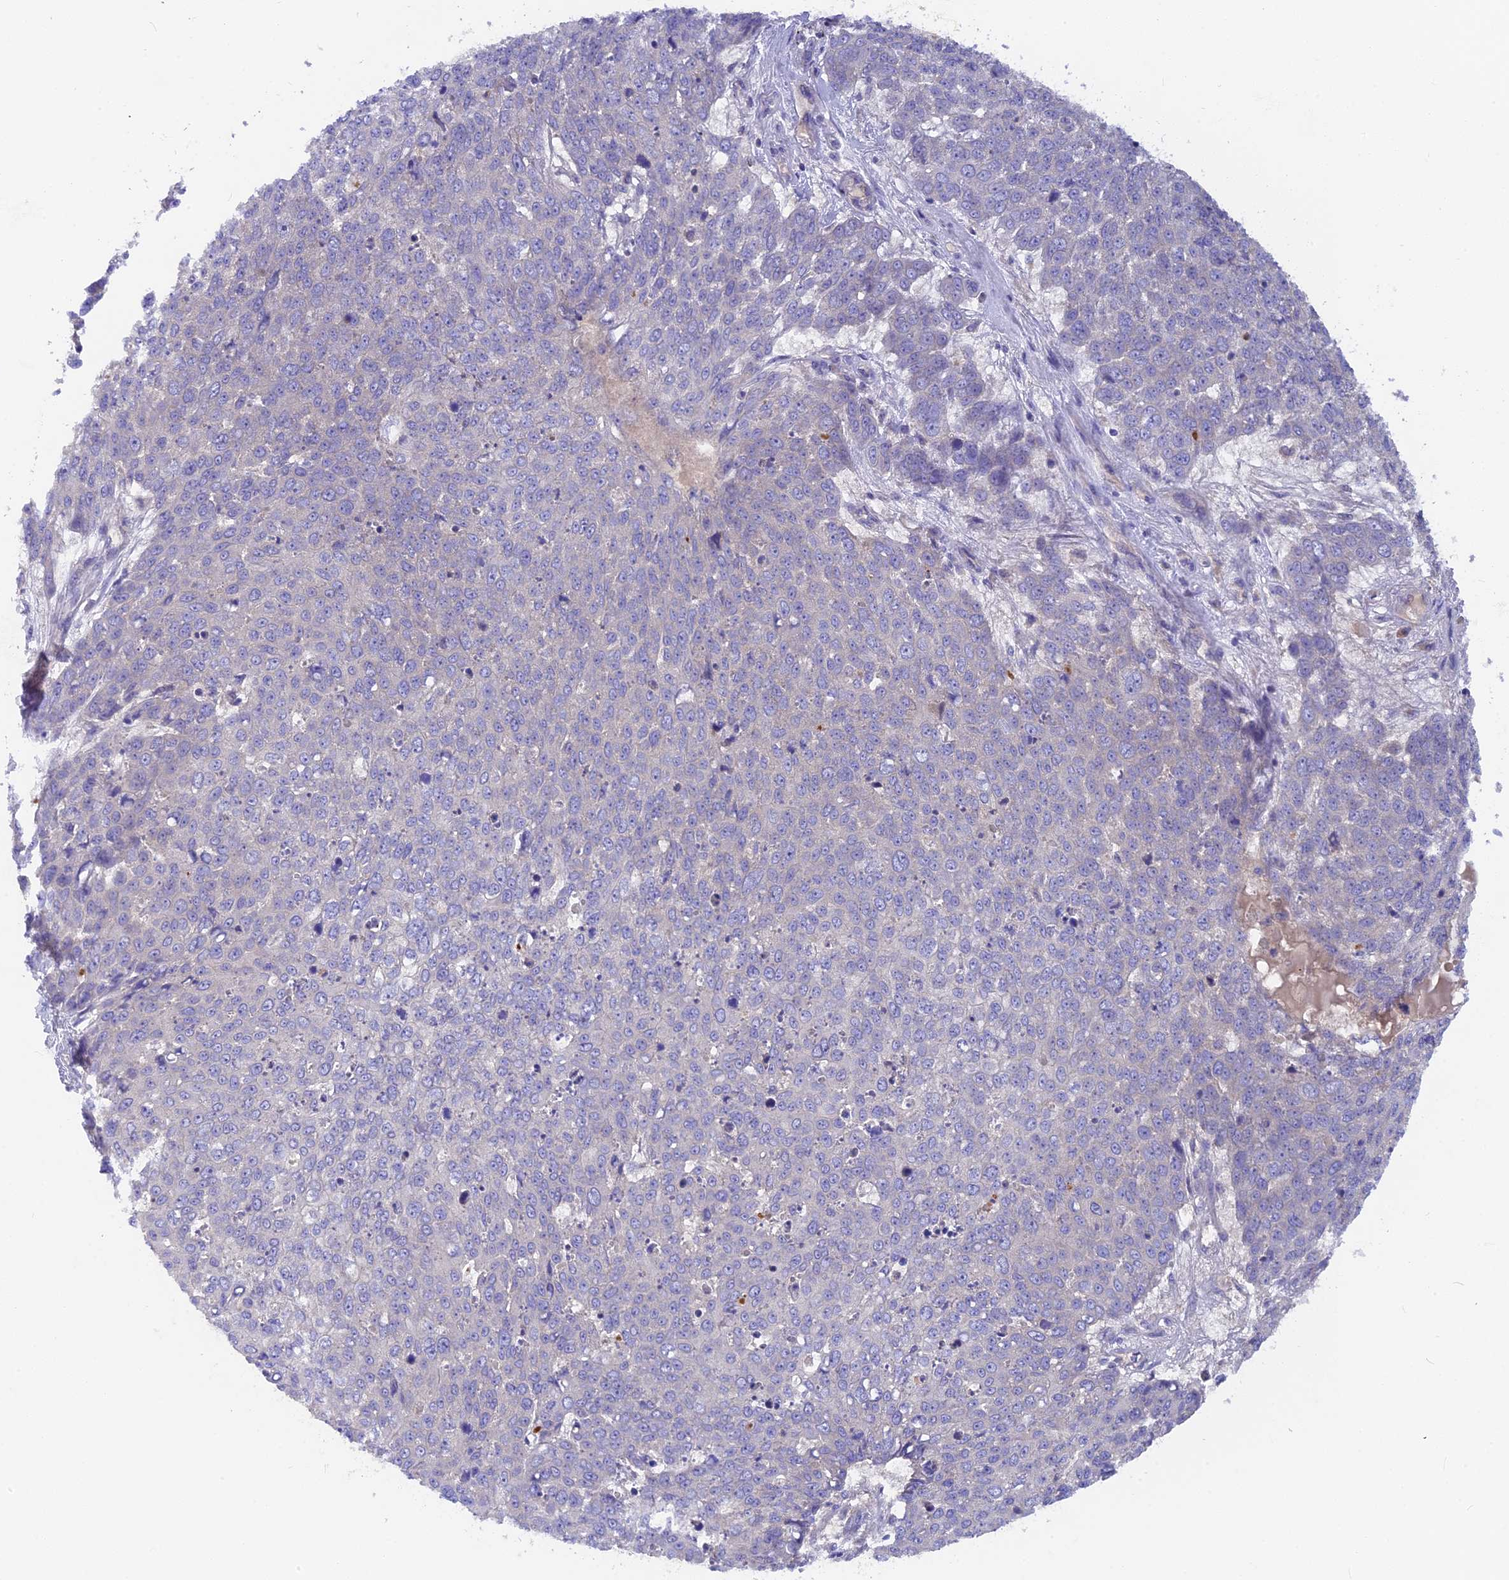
{"staining": {"intensity": "negative", "quantity": "none", "location": "none"}, "tissue": "skin cancer", "cell_type": "Tumor cells", "image_type": "cancer", "snomed": [{"axis": "morphology", "description": "Squamous cell carcinoma, NOS"}, {"axis": "topography", "description": "Skin"}], "caption": "Skin cancer was stained to show a protein in brown. There is no significant positivity in tumor cells. The staining is performed using DAB brown chromogen with nuclei counter-stained in using hematoxylin.", "gene": "PZP", "patient": {"sex": "male", "age": 71}}